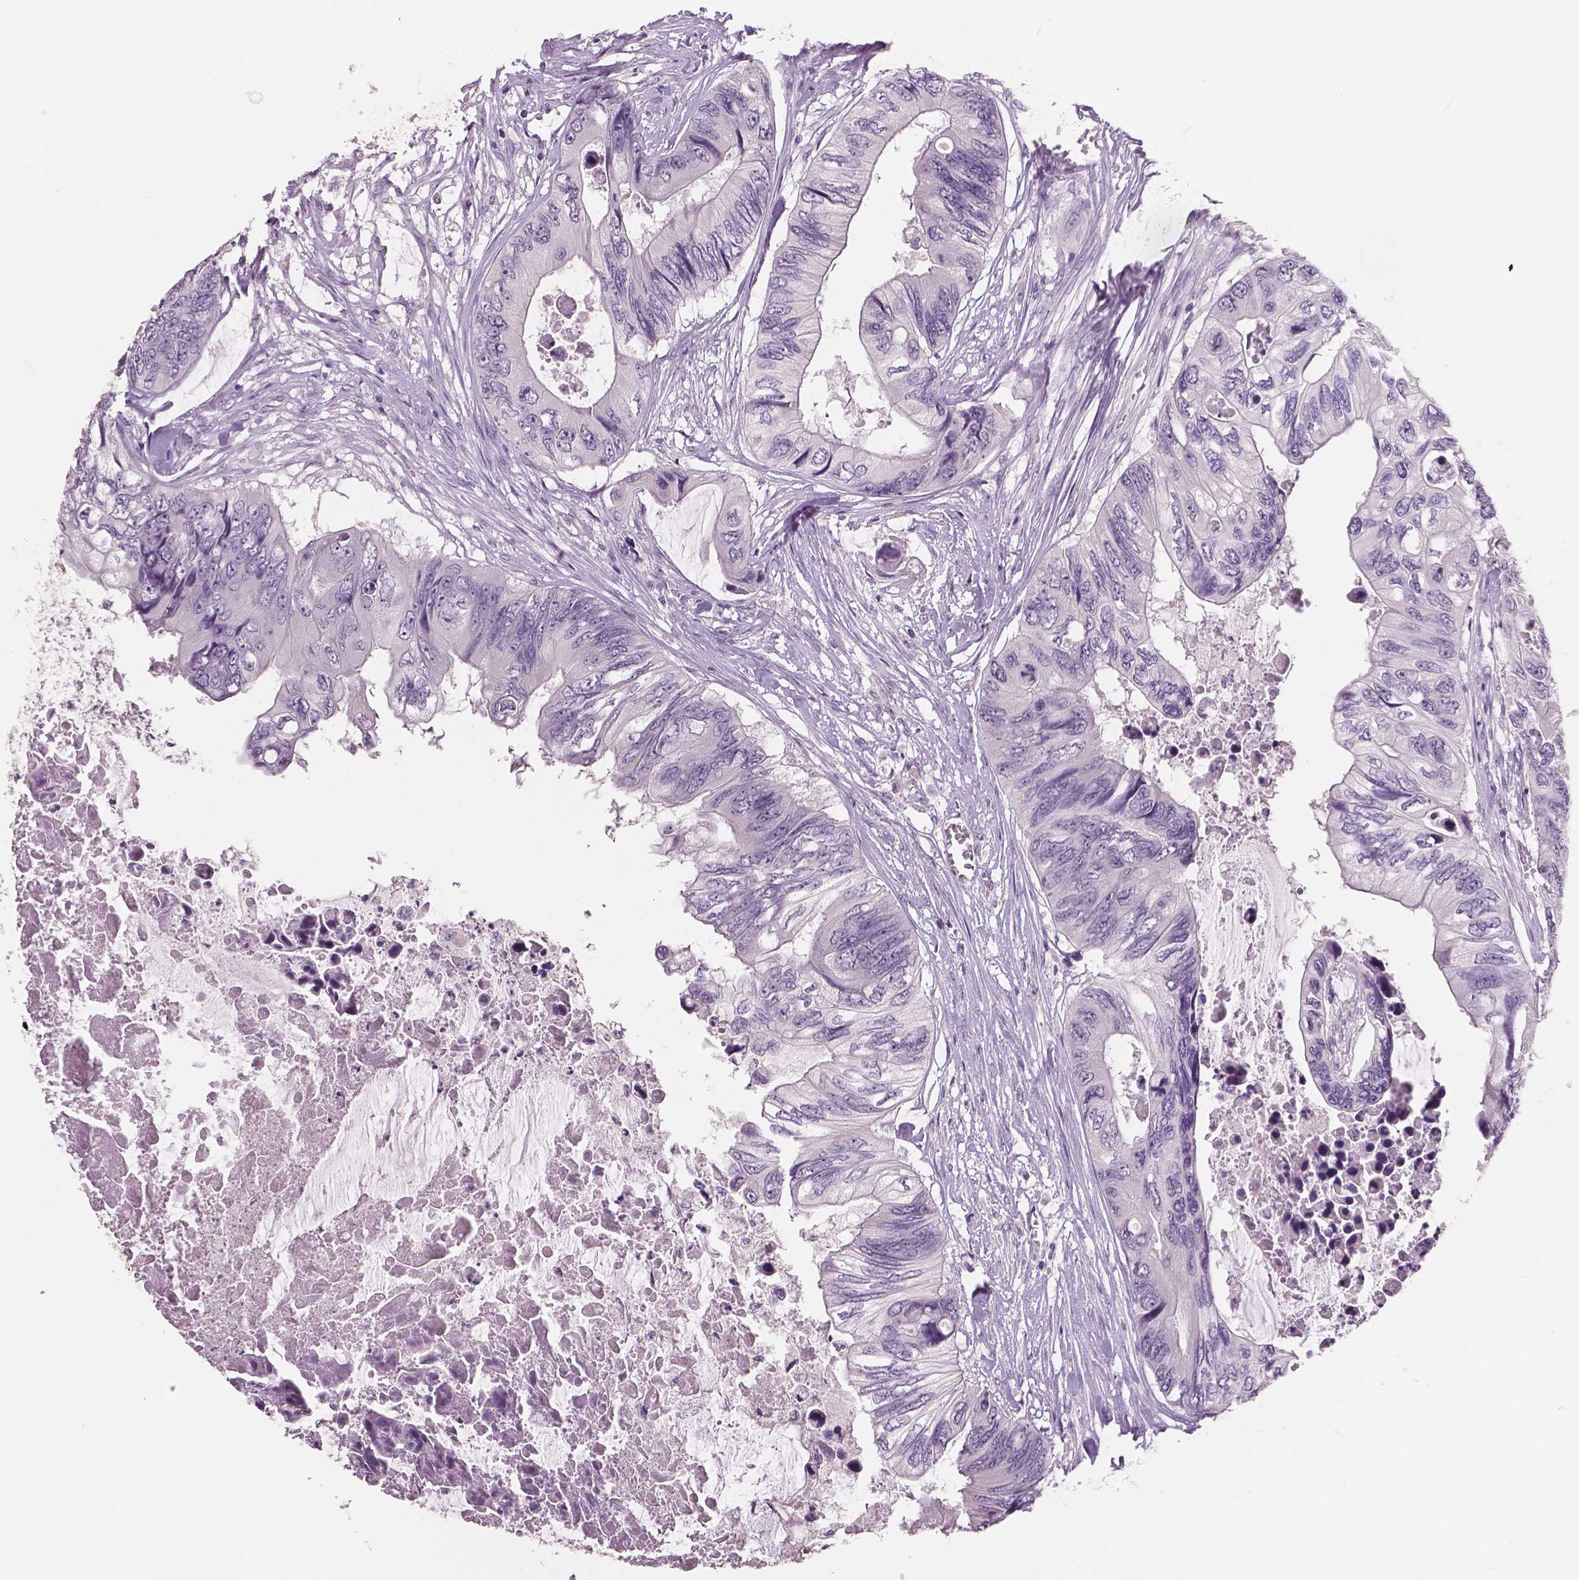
{"staining": {"intensity": "negative", "quantity": "none", "location": "none"}, "tissue": "colorectal cancer", "cell_type": "Tumor cells", "image_type": "cancer", "snomed": [{"axis": "morphology", "description": "Adenocarcinoma, NOS"}, {"axis": "topography", "description": "Rectum"}], "caption": "Colorectal cancer stained for a protein using immunohistochemistry (IHC) demonstrates no expression tumor cells.", "gene": "NECAB1", "patient": {"sex": "male", "age": 63}}